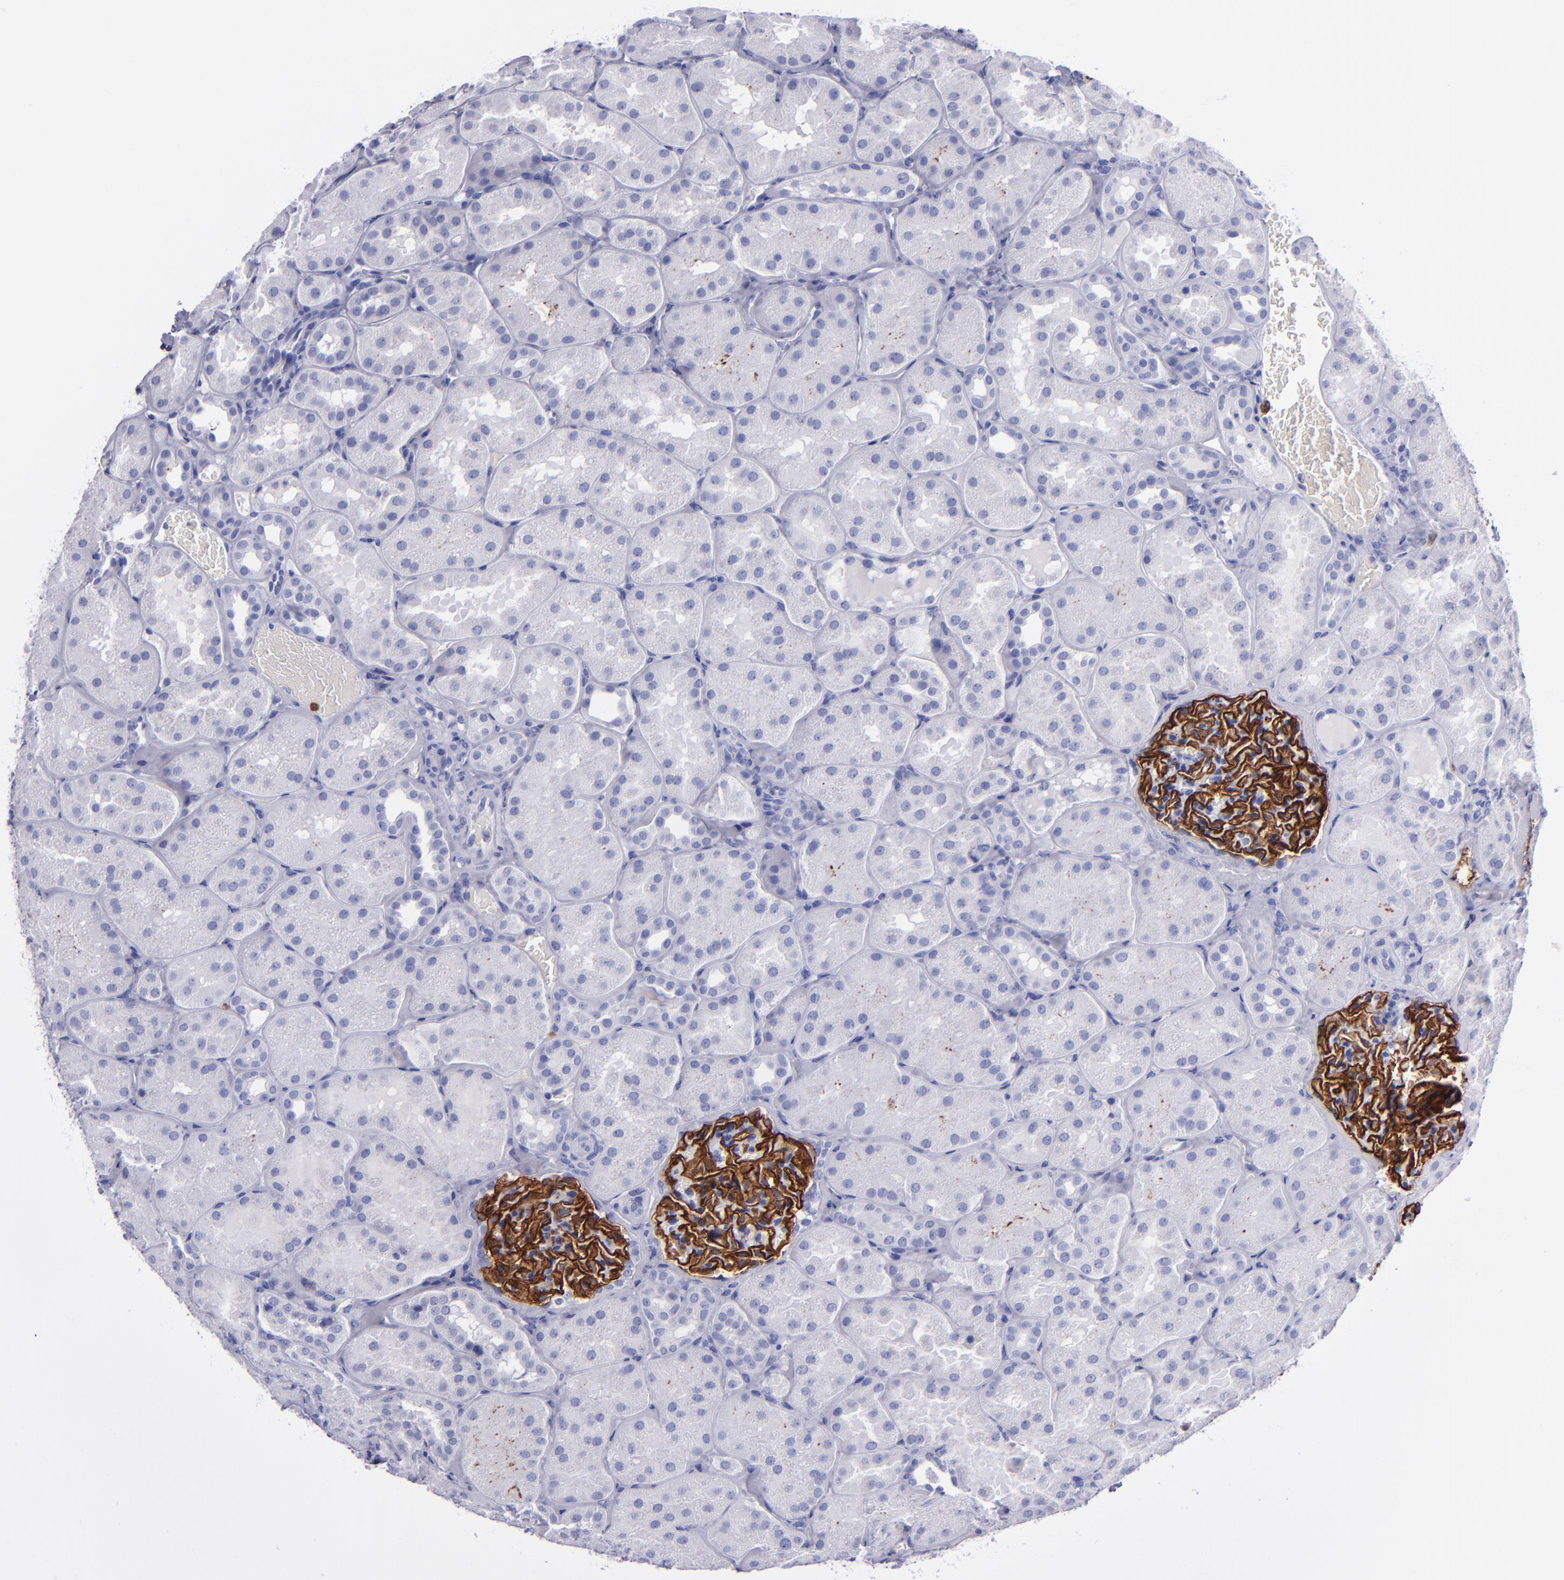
{"staining": {"intensity": "strong", "quantity": ">75%", "location": "cytoplasmic/membranous"}, "tissue": "kidney", "cell_type": "Cells in glomeruli", "image_type": "normal", "snomed": [{"axis": "morphology", "description": "Normal tissue, NOS"}, {"axis": "topography", "description": "Kidney"}], "caption": "Strong cytoplasmic/membranous expression is appreciated in approximately >75% of cells in glomeruli in normal kidney.", "gene": "CR1", "patient": {"sex": "male", "age": 28}}